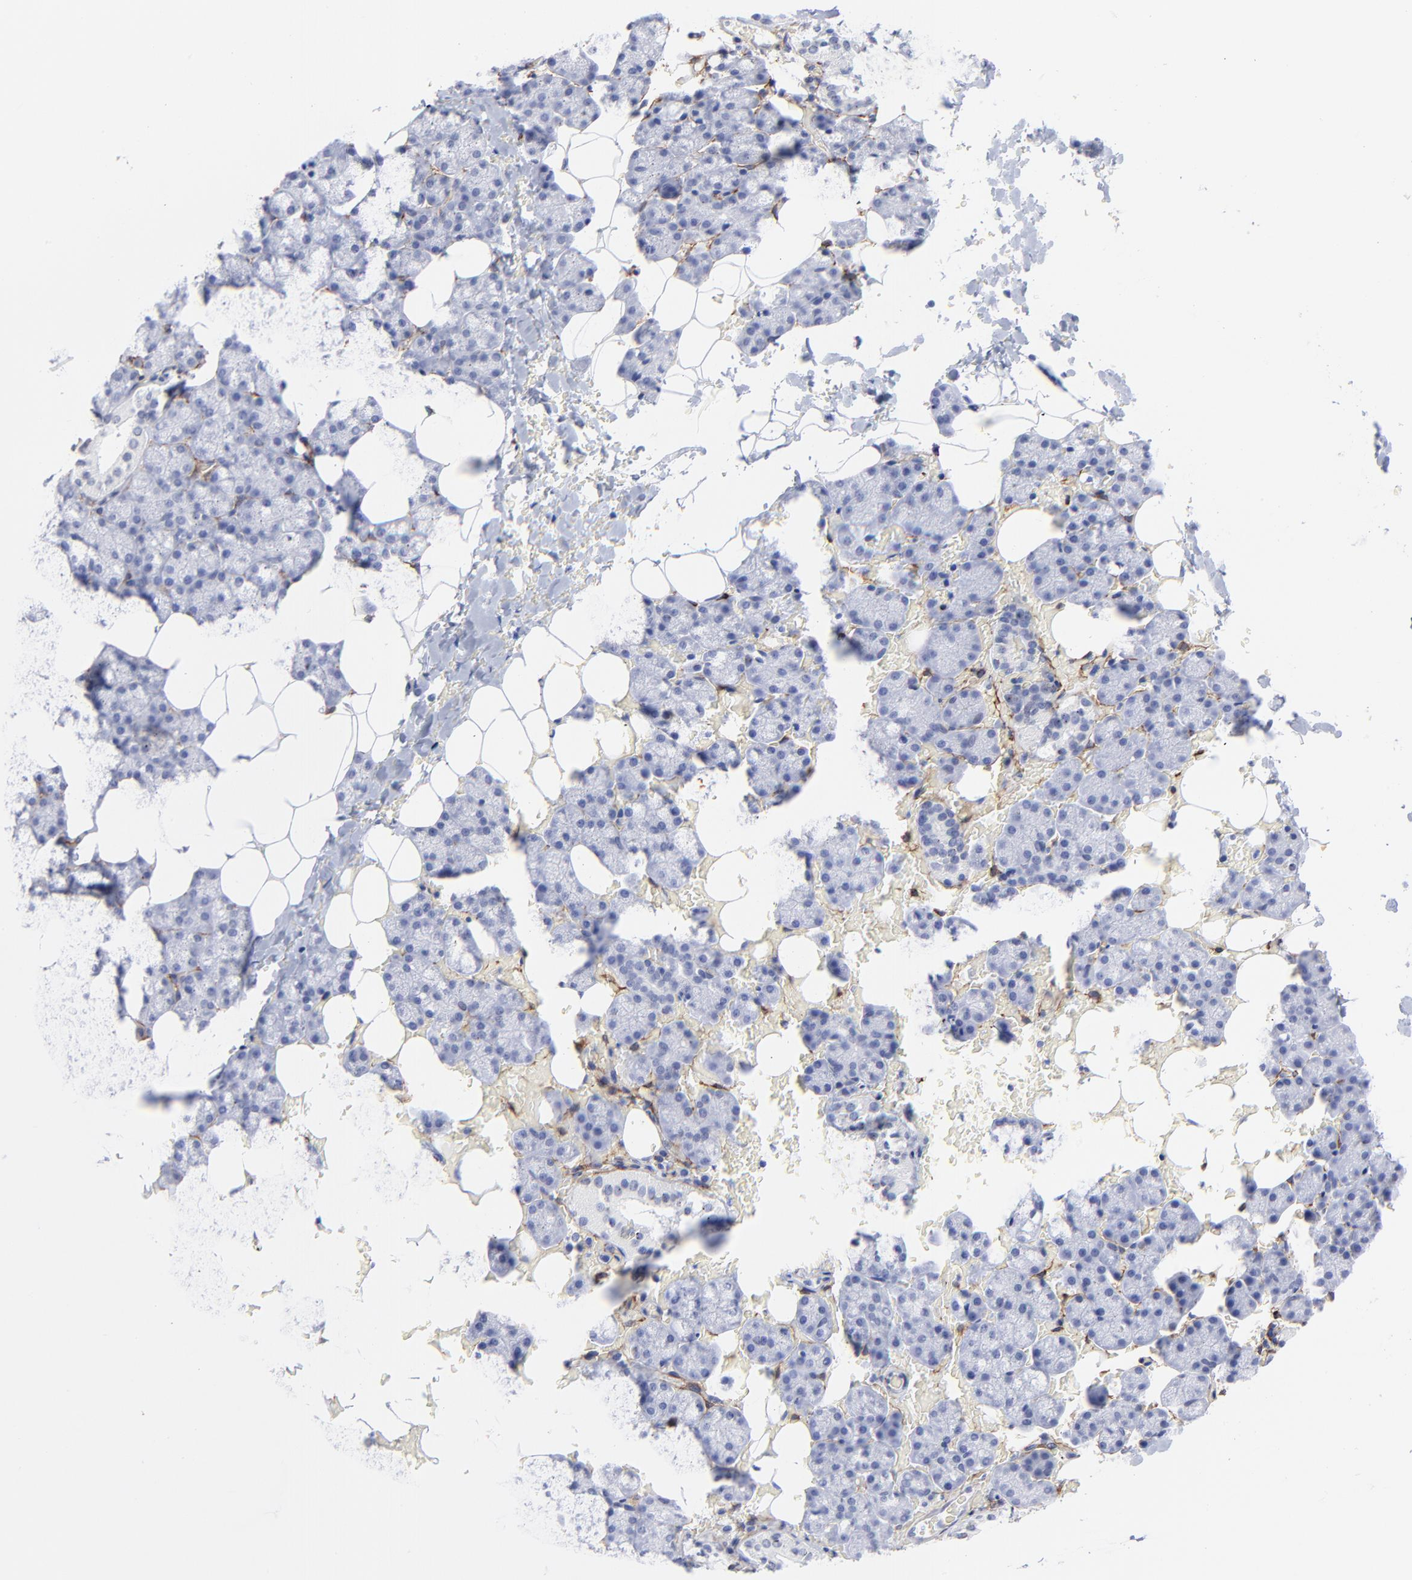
{"staining": {"intensity": "negative", "quantity": "none", "location": "none"}, "tissue": "salivary gland", "cell_type": "Glandular cells", "image_type": "normal", "snomed": [{"axis": "morphology", "description": "Normal tissue, NOS"}, {"axis": "topography", "description": "Lymph node"}, {"axis": "topography", "description": "Salivary gland"}], "caption": "High power microscopy histopathology image of an IHC micrograph of benign salivary gland, revealing no significant positivity in glandular cells.", "gene": "PDGFRB", "patient": {"sex": "male", "age": 8}}